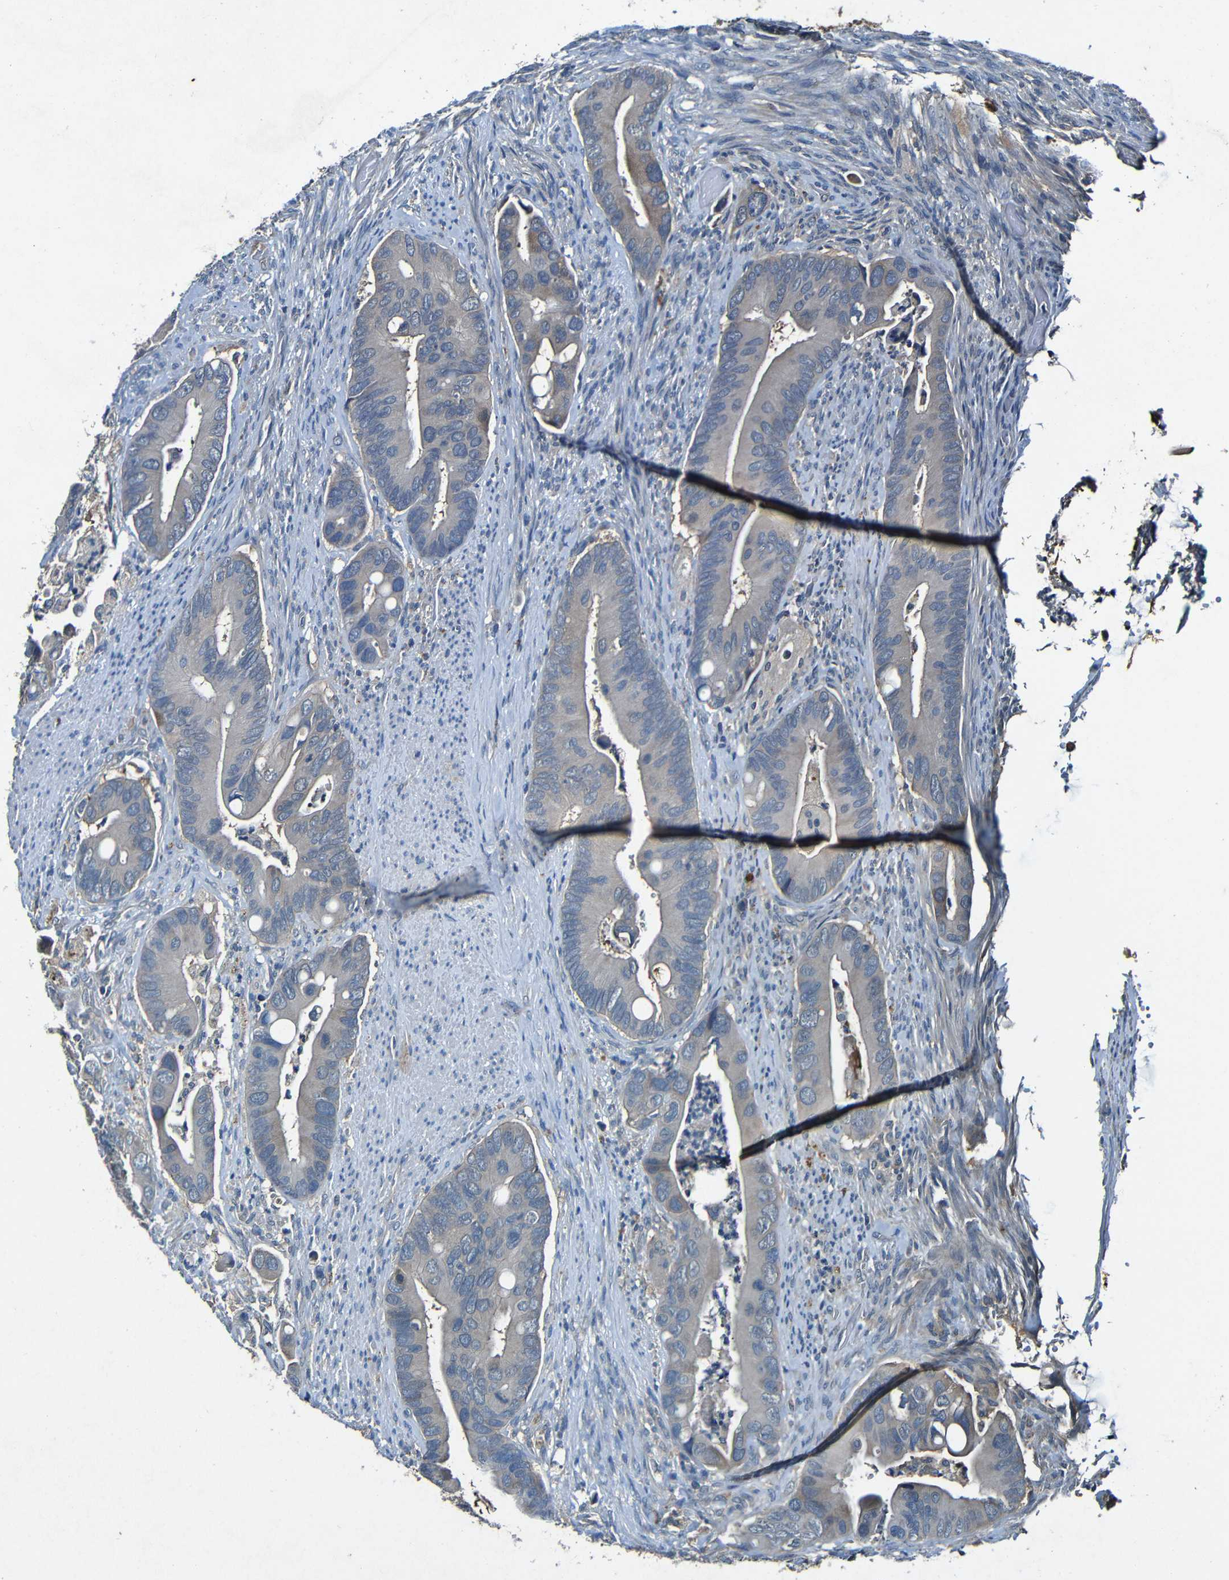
{"staining": {"intensity": "weak", "quantity": "<25%", "location": "cytoplasmic/membranous"}, "tissue": "colorectal cancer", "cell_type": "Tumor cells", "image_type": "cancer", "snomed": [{"axis": "morphology", "description": "Adenocarcinoma, NOS"}, {"axis": "topography", "description": "Rectum"}], "caption": "Tumor cells show no significant protein positivity in colorectal adenocarcinoma.", "gene": "LRRC70", "patient": {"sex": "female", "age": 57}}